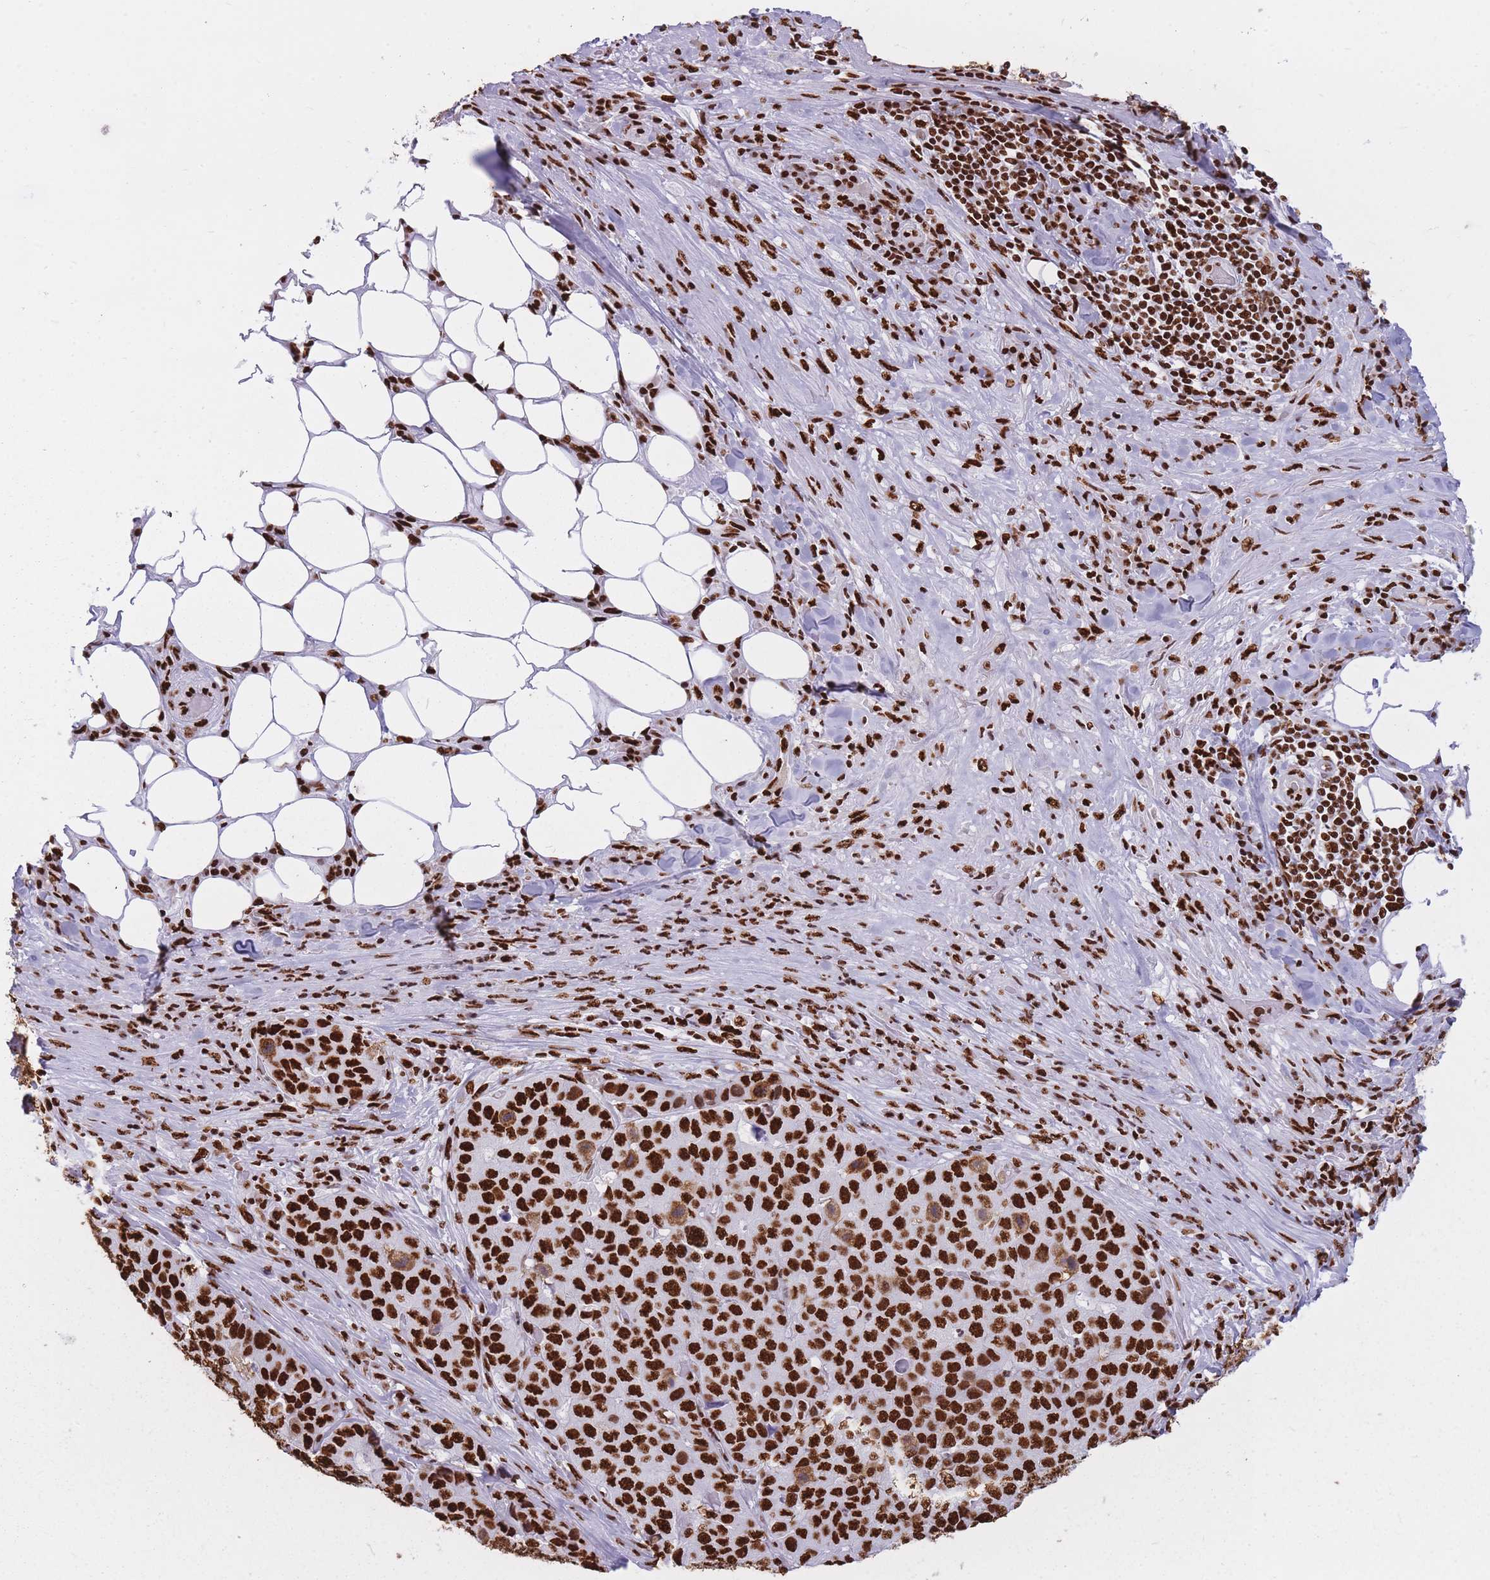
{"staining": {"intensity": "strong", "quantity": ">75%", "location": "cytoplasmic/membranous,nuclear"}, "tissue": "stomach cancer", "cell_type": "Tumor cells", "image_type": "cancer", "snomed": [{"axis": "morphology", "description": "Adenocarcinoma, NOS"}, {"axis": "topography", "description": "Stomach"}], "caption": "Stomach cancer stained with a protein marker exhibits strong staining in tumor cells.", "gene": "HNRNPUL1", "patient": {"sex": "male", "age": 71}}